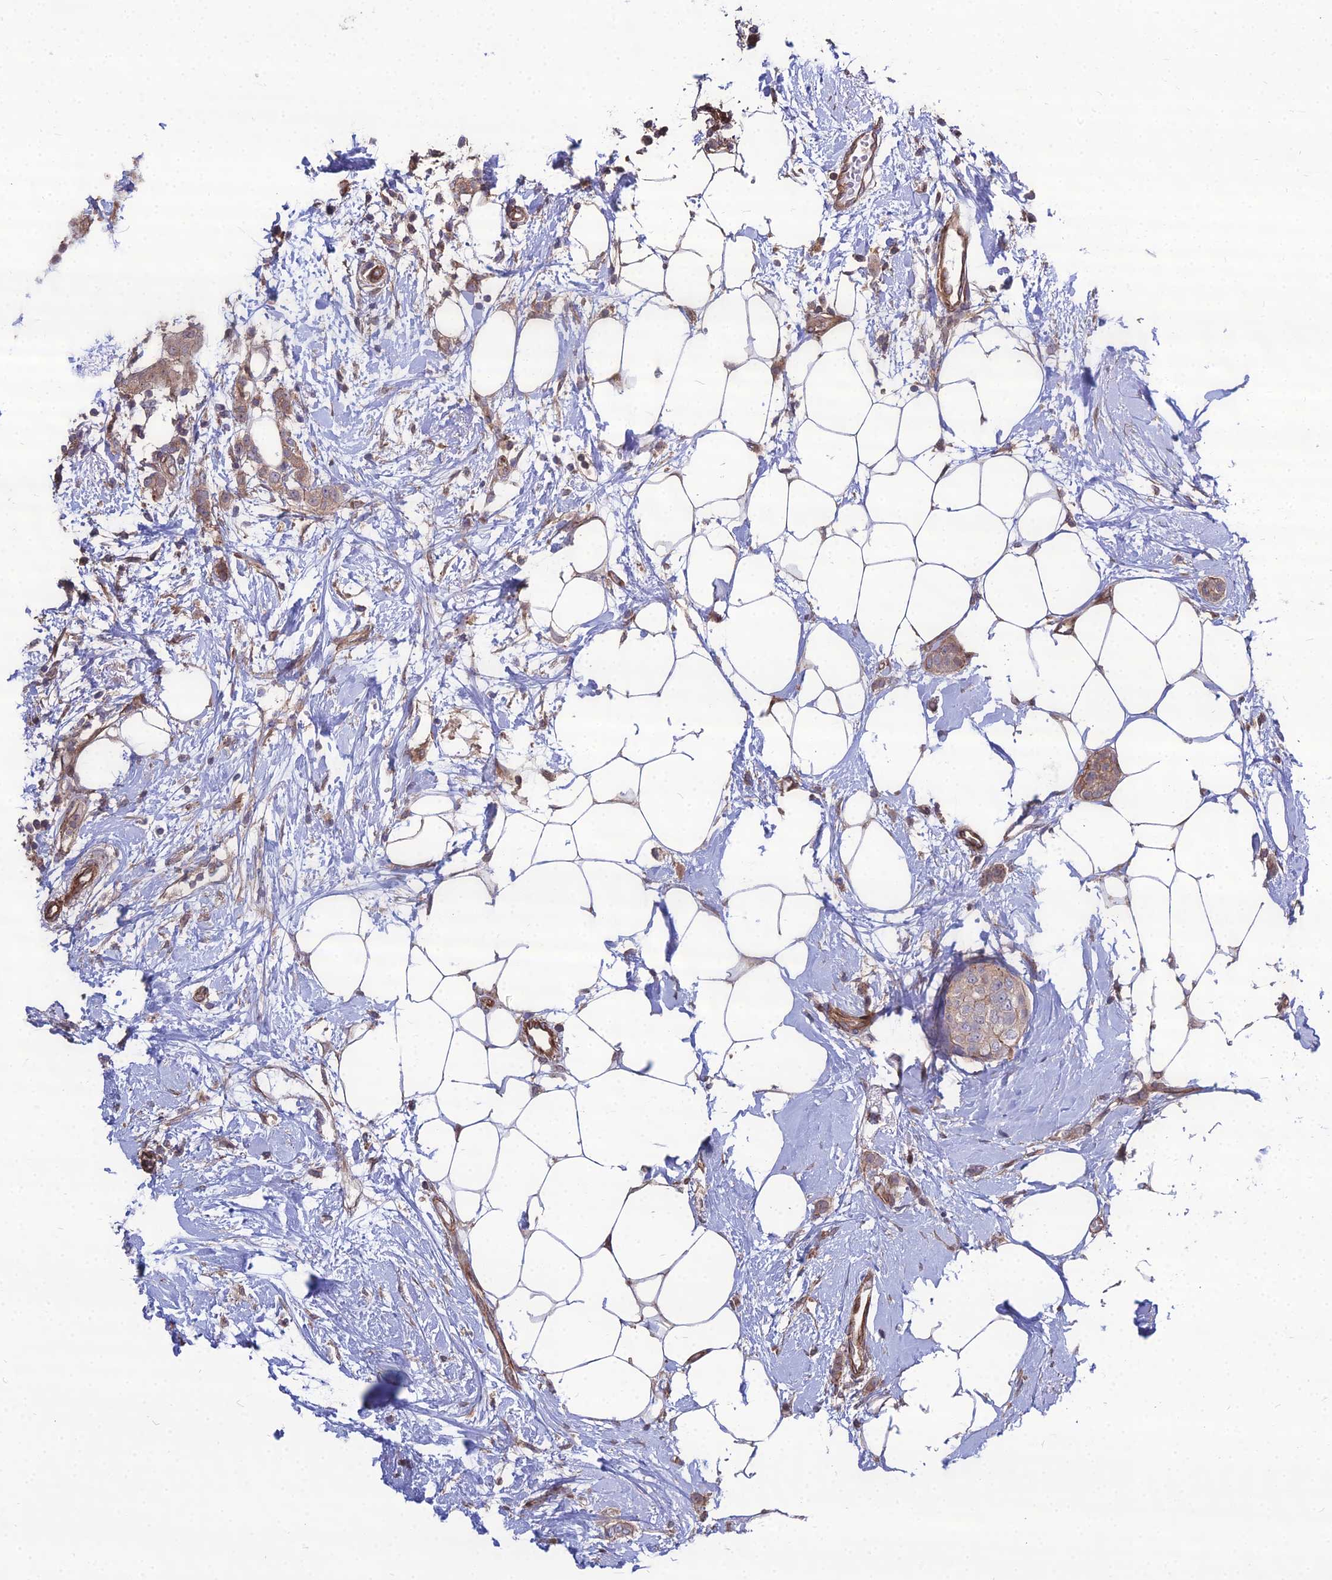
{"staining": {"intensity": "weak", "quantity": ">75%", "location": "cytoplasmic/membranous"}, "tissue": "breast cancer", "cell_type": "Tumor cells", "image_type": "cancer", "snomed": [{"axis": "morphology", "description": "Duct carcinoma"}, {"axis": "topography", "description": "Breast"}], "caption": "Tumor cells exhibit low levels of weak cytoplasmic/membranous expression in about >75% of cells in breast cancer (intraductal carcinoma).", "gene": "TSPYL2", "patient": {"sex": "female", "age": 72}}